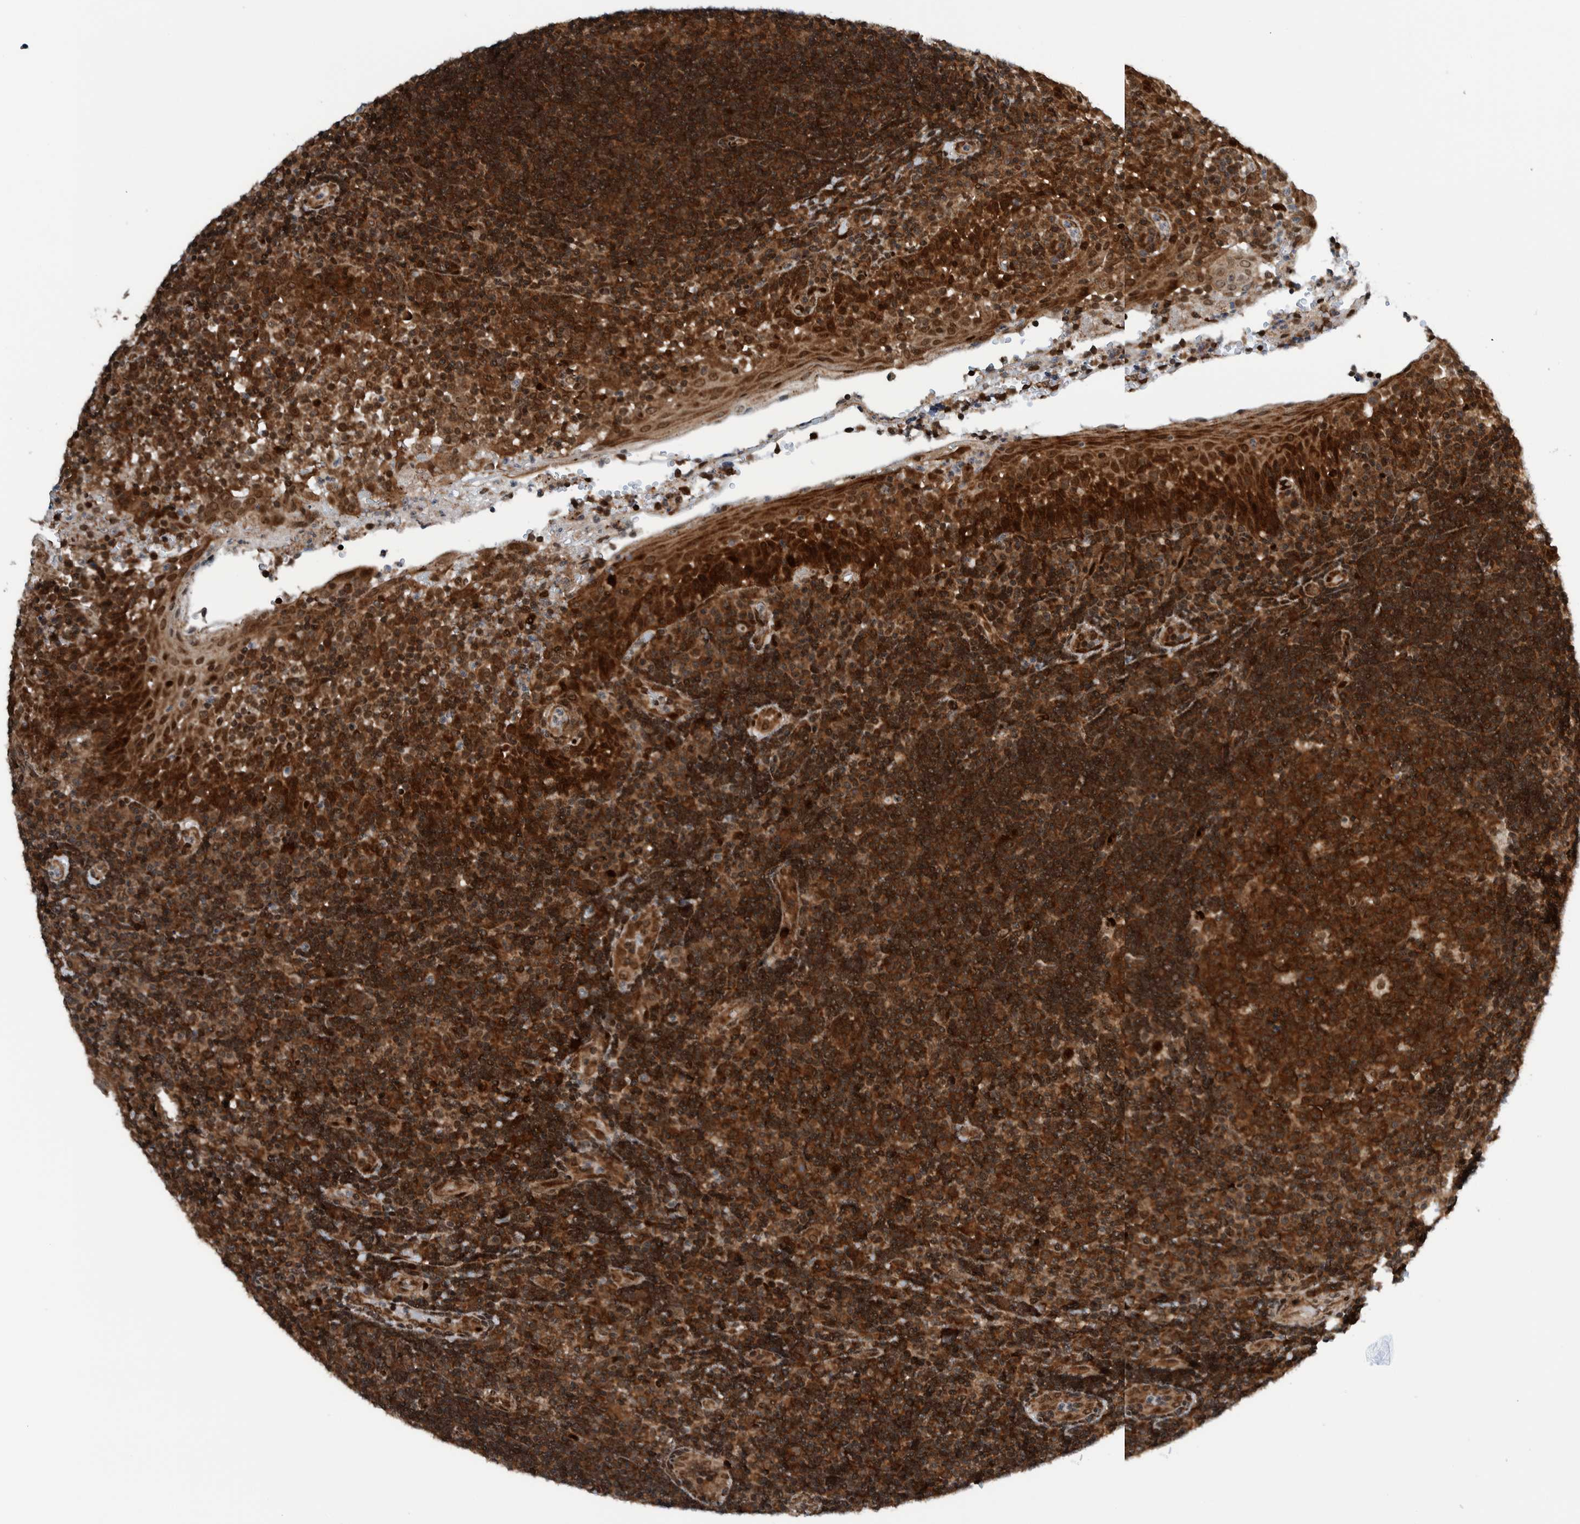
{"staining": {"intensity": "strong", "quantity": ">75%", "location": "cytoplasmic/membranous"}, "tissue": "tonsil", "cell_type": "Germinal center cells", "image_type": "normal", "snomed": [{"axis": "morphology", "description": "Normal tissue, NOS"}, {"axis": "topography", "description": "Tonsil"}], "caption": "Strong cytoplasmic/membranous expression is identified in about >75% of germinal center cells in normal tonsil.", "gene": "ZNF366", "patient": {"sex": "female", "age": 40}}